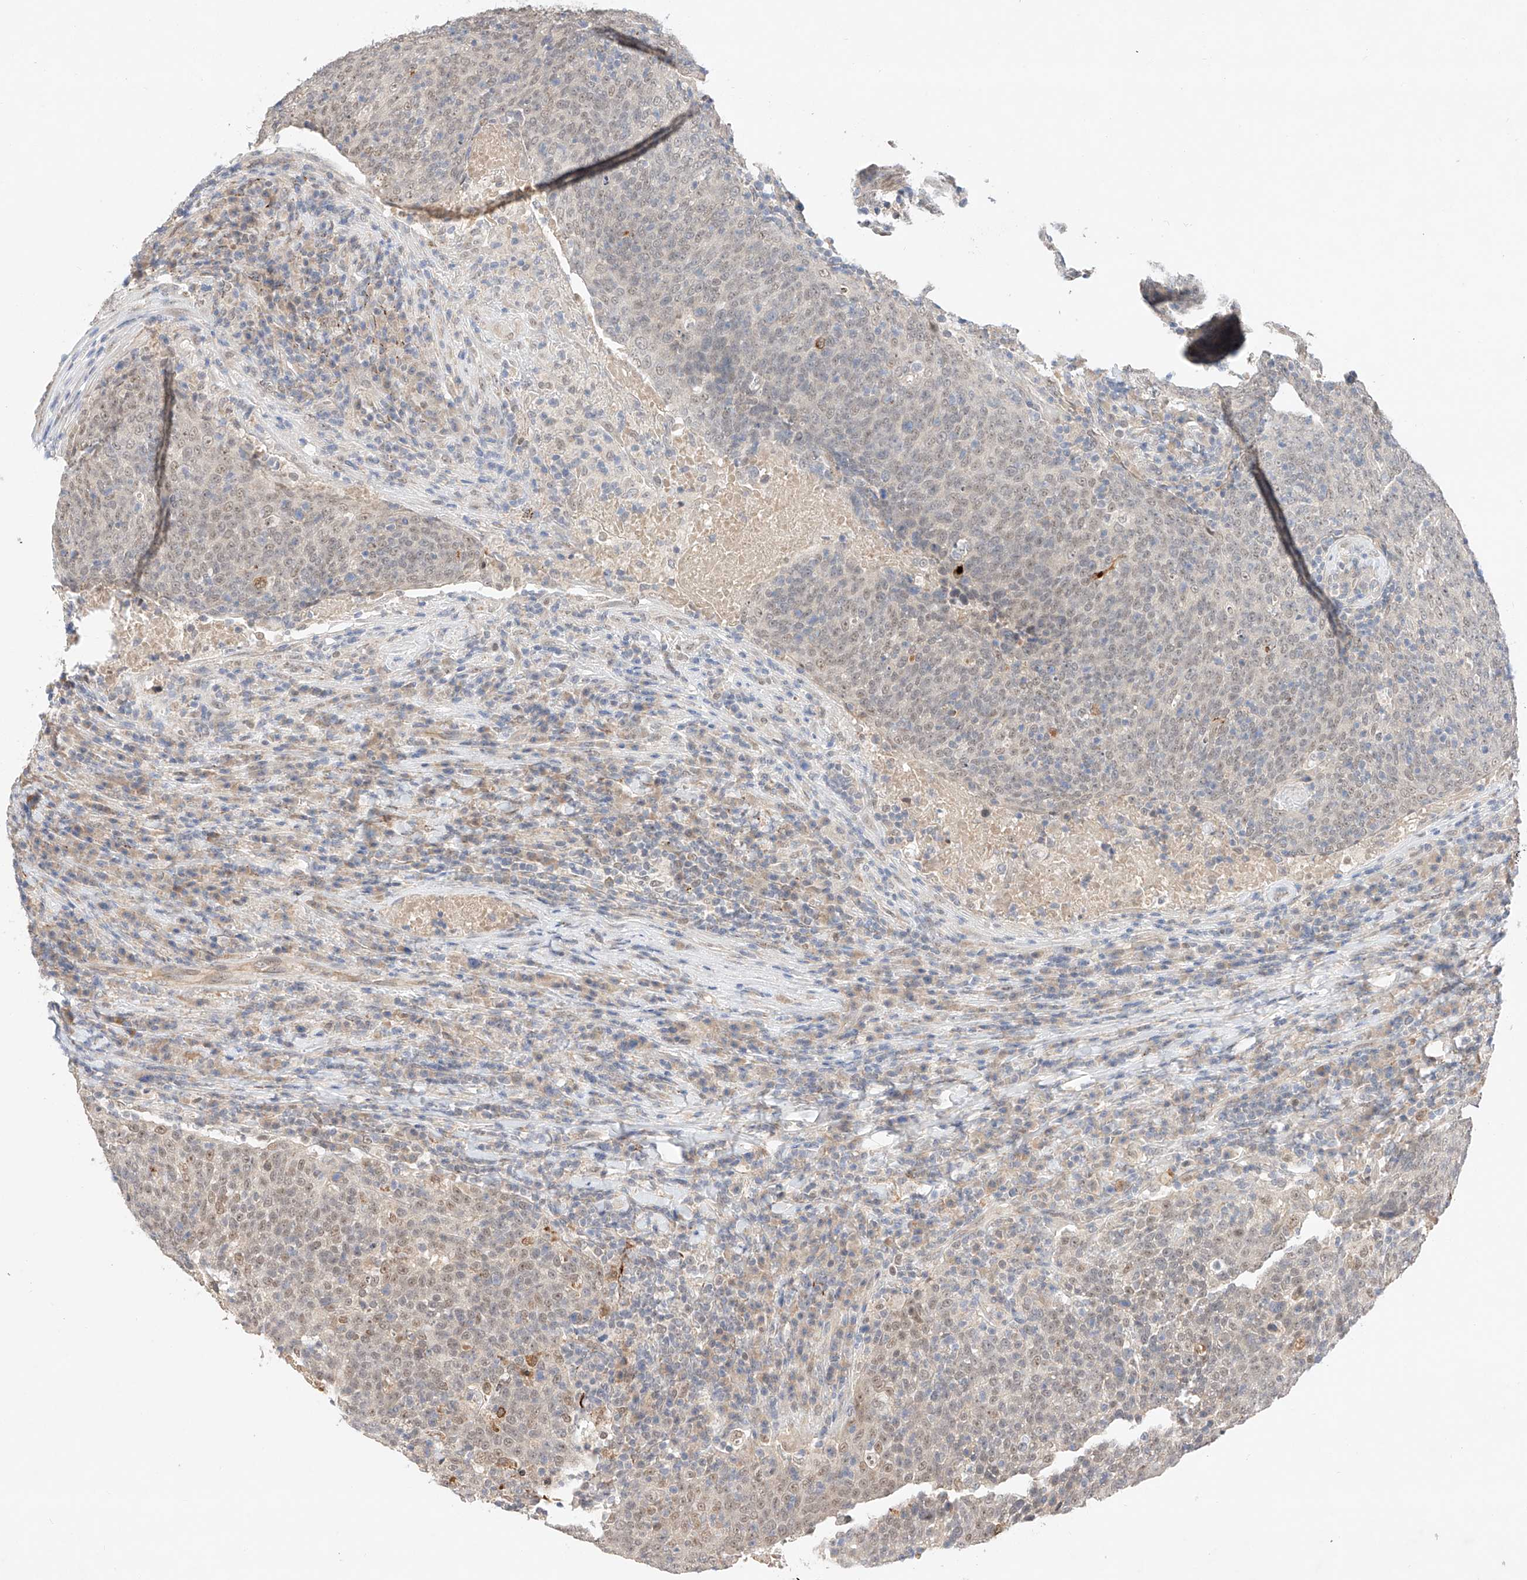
{"staining": {"intensity": "weak", "quantity": "25%-75%", "location": "nuclear"}, "tissue": "head and neck cancer", "cell_type": "Tumor cells", "image_type": "cancer", "snomed": [{"axis": "morphology", "description": "Squamous cell carcinoma, NOS"}, {"axis": "morphology", "description": "Squamous cell carcinoma, metastatic, NOS"}, {"axis": "topography", "description": "Lymph node"}, {"axis": "topography", "description": "Head-Neck"}], "caption": "IHC photomicrograph of neoplastic tissue: head and neck metastatic squamous cell carcinoma stained using immunohistochemistry (IHC) exhibits low levels of weak protein expression localized specifically in the nuclear of tumor cells, appearing as a nuclear brown color.", "gene": "IL22RA2", "patient": {"sex": "male", "age": 62}}